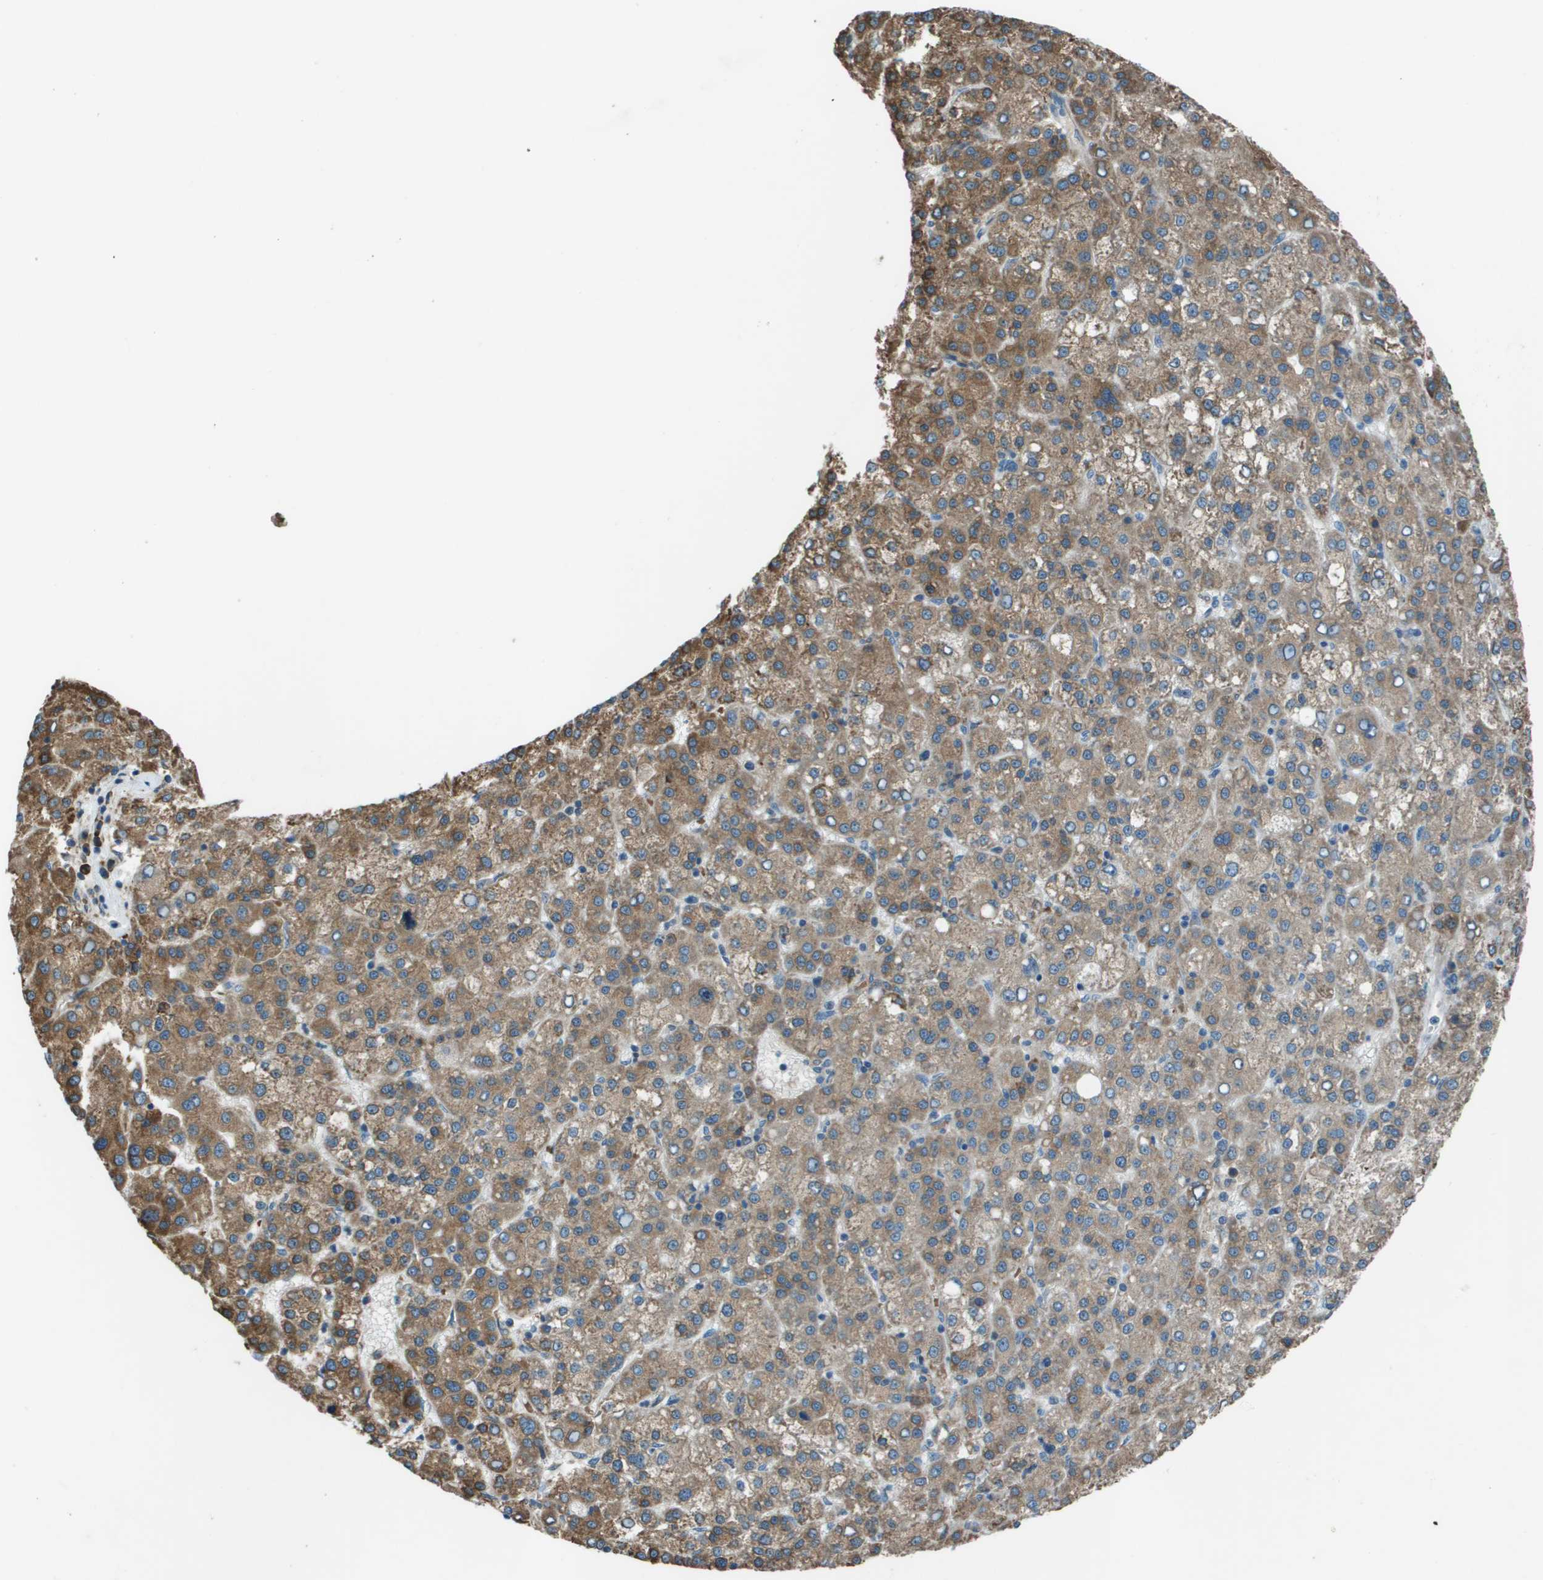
{"staining": {"intensity": "moderate", "quantity": "25%-75%", "location": "cytoplasmic/membranous"}, "tissue": "liver cancer", "cell_type": "Tumor cells", "image_type": "cancer", "snomed": [{"axis": "morphology", "description": "Carcinoma, Hepatocellular, NOS"}, {"axis": "topography", "description": "Liver"}], "caption": "Hepatocellular carcinoma (liver) tissue shows moderate cytoplasmic/membranous staining in approximately 25%-75% of tumor cells, visualized by immunohistochemistry.", "gene": "UTS2", "patient": {"sex": "female", "age": 58}}